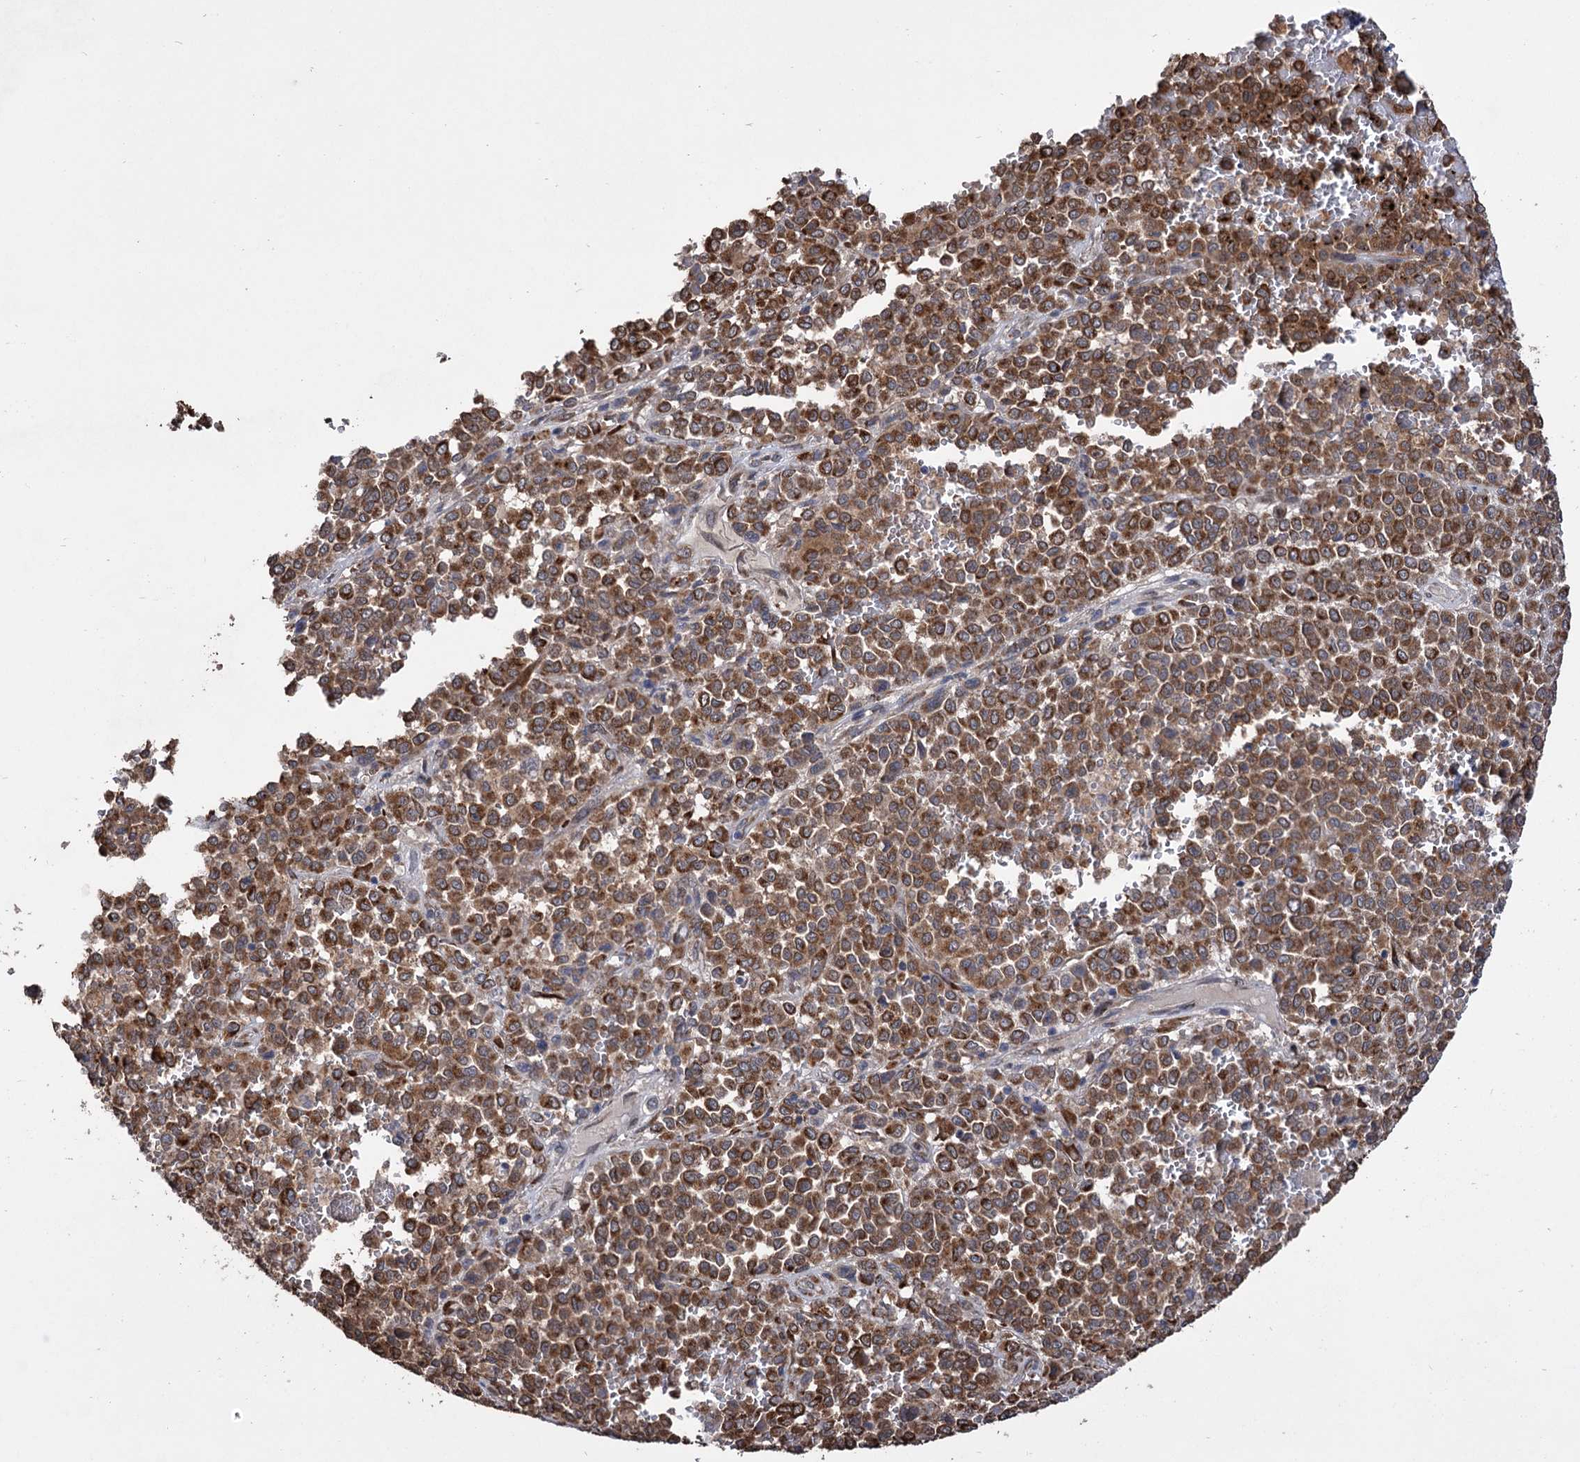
{"staining": {"intensity": "moderate", "quantity": ">75%", "location": "cytoplasmic/membranous"}, "tissue": "melanoma", "cell_type": "Tumor cells", "image_type": "cancer", "snomed": [{"axis": "morphology", "description": "Malignant melanoma, Metastatic site"}, {"axis": "topography", "description": "Pancreas"}], "caption": "A brown stain highlights moderate cytoplasmic/membranous positivity of a protein in human malignant melanoma (metastatic site) tumor cells.", "gene": "CDAN1", "patient": {"sex": "female", "age": 30}}